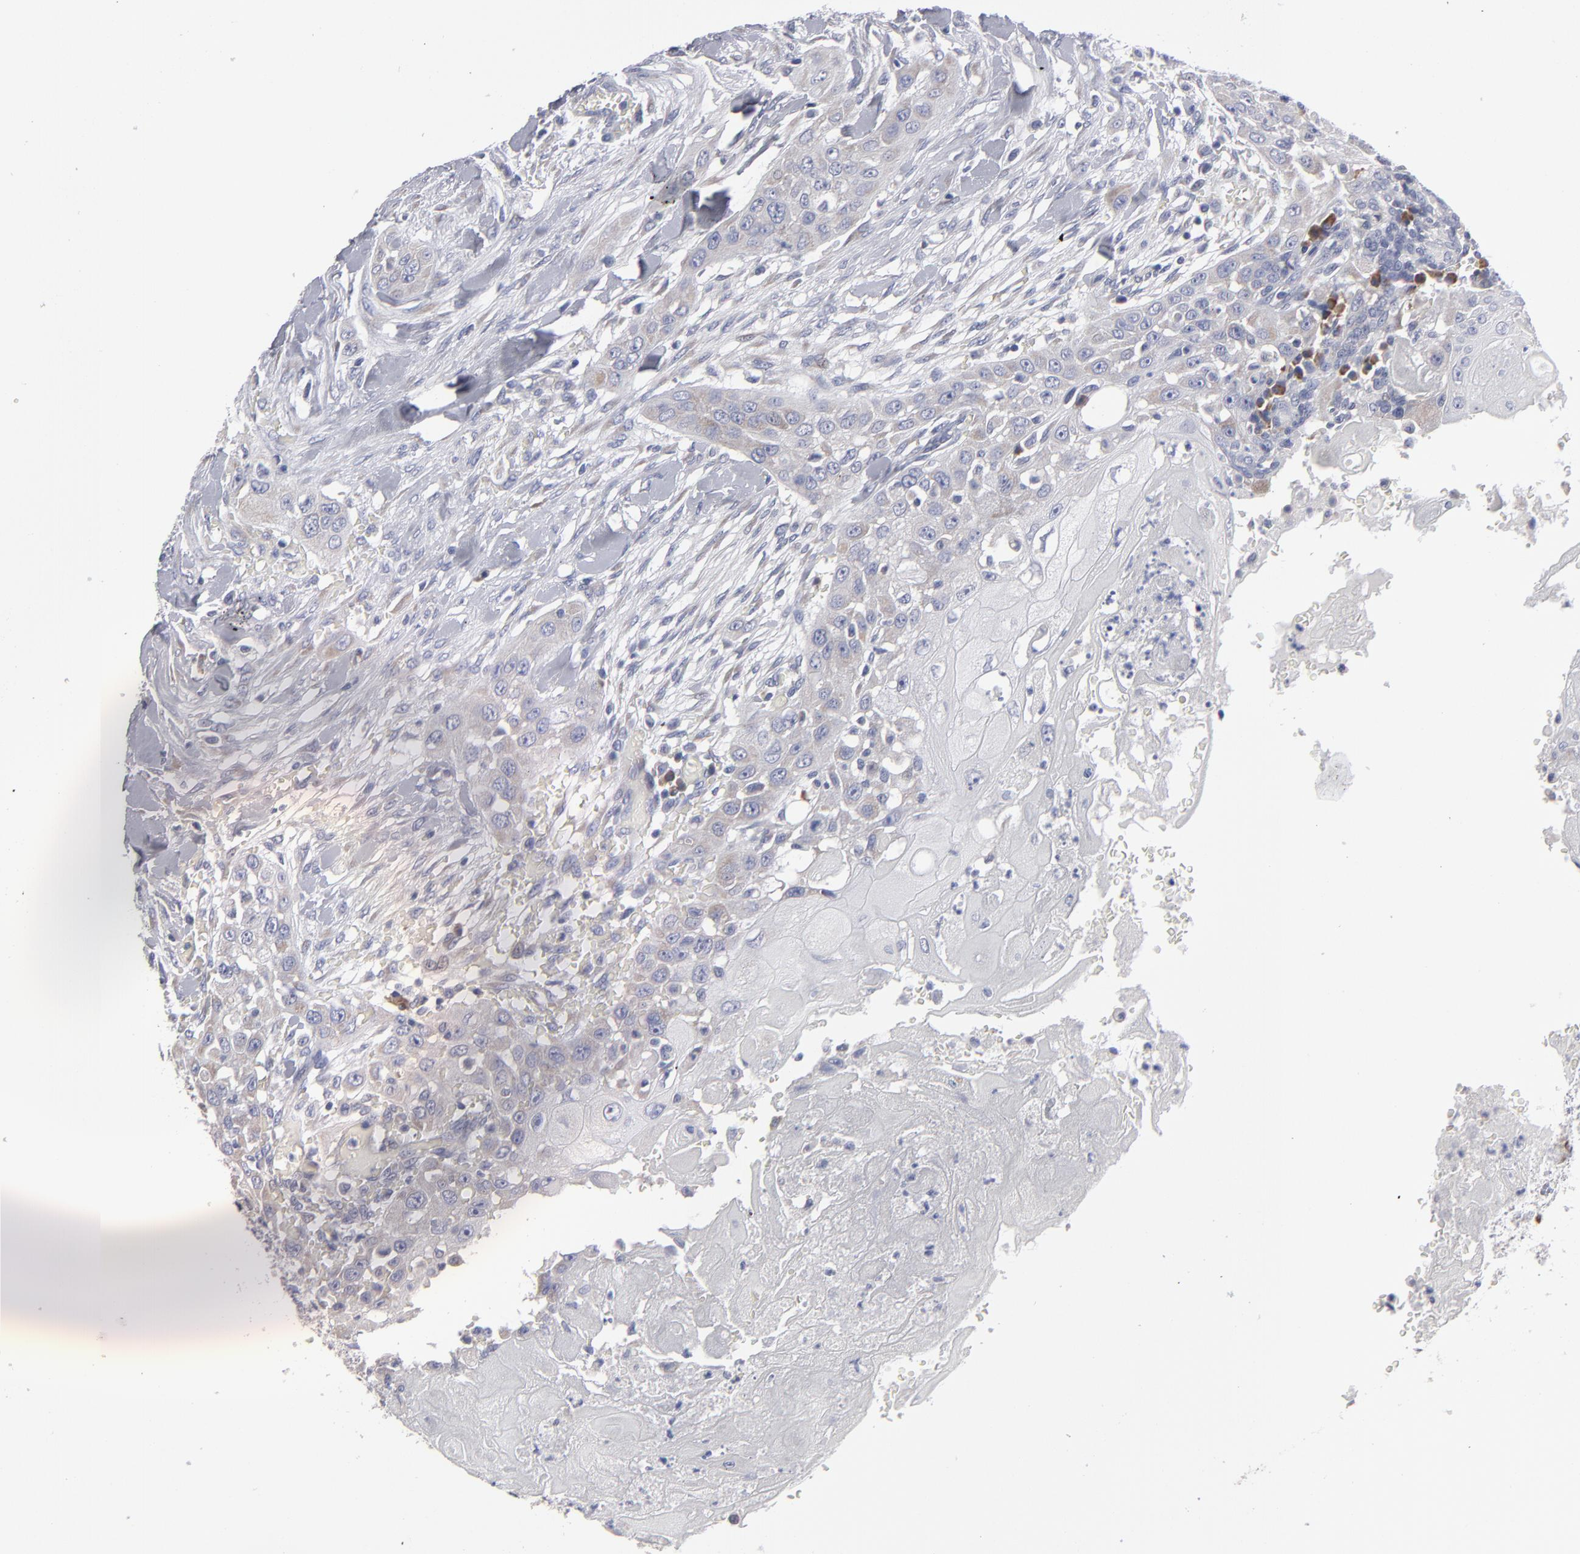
{"staining": {"intensity": "weak", "quantity": "25%-75%", "location": "cytoplasmic/membranous"}, "tissue": "head and neck cancer", "cell_type": "Tumor cells", "image_type": "cancer", "snomed": [{"axis": "morphology", "description": "Neoplasm, malignant, NOS"}, {"axis": "topography", "description": "Salivary gland"}, {"axis": "topography", "description": "Head-Neck"}], "caption": "Immunohistochemistry (IHC) image of neoplastic tissue: human head and neck cancer (neoplasm (malignant)) stained using IHC shows low levels of weak protein expression localized specifically in the cytoplasmic/membranous of tumor cells, appearing as a cytoplasmic/membranous brown color.", "gene": "CCDC80", "patient": {"sex": "male", "age": 43}}